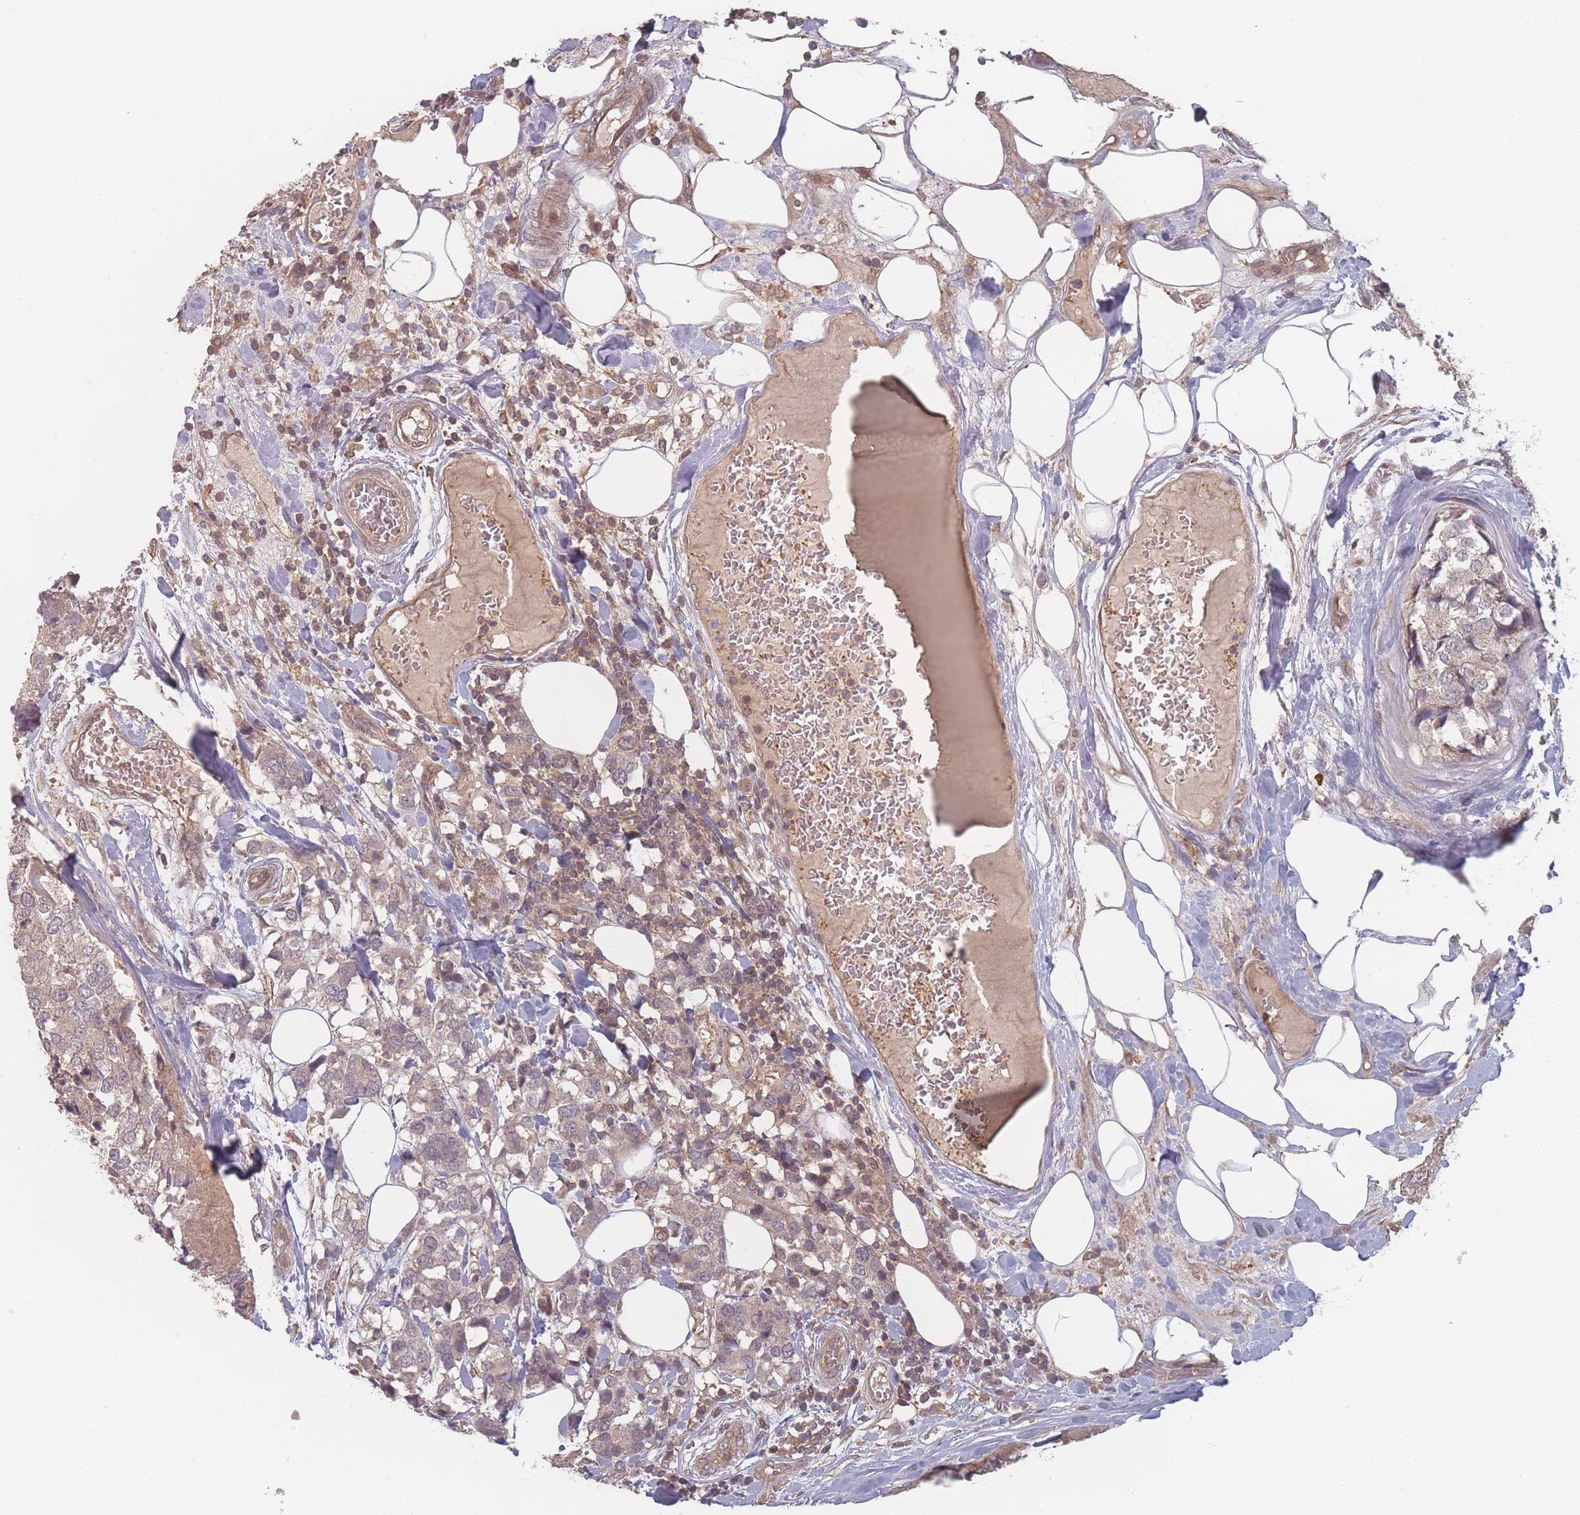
{"staining": {"intensity": "weak", "quantity": "25%-75%", "location": "cytoplasmic/membranous"}, "tissue": "breast cancer", "cell_type": "Tumor cells", "image_type": "cancer", "snomed": [{"axis": "morphology", "description": "Lobular carcinoma"}, {"axis": "topography", "description": "Breast"}], "caption": "The histopathology image displays staining of breast cancer, revealing weak cytoplasmic/membranous protein expression (brown color) within tumor cells.", "gene": "HAGH", "patient": {"sex": "female", "age": 59}}